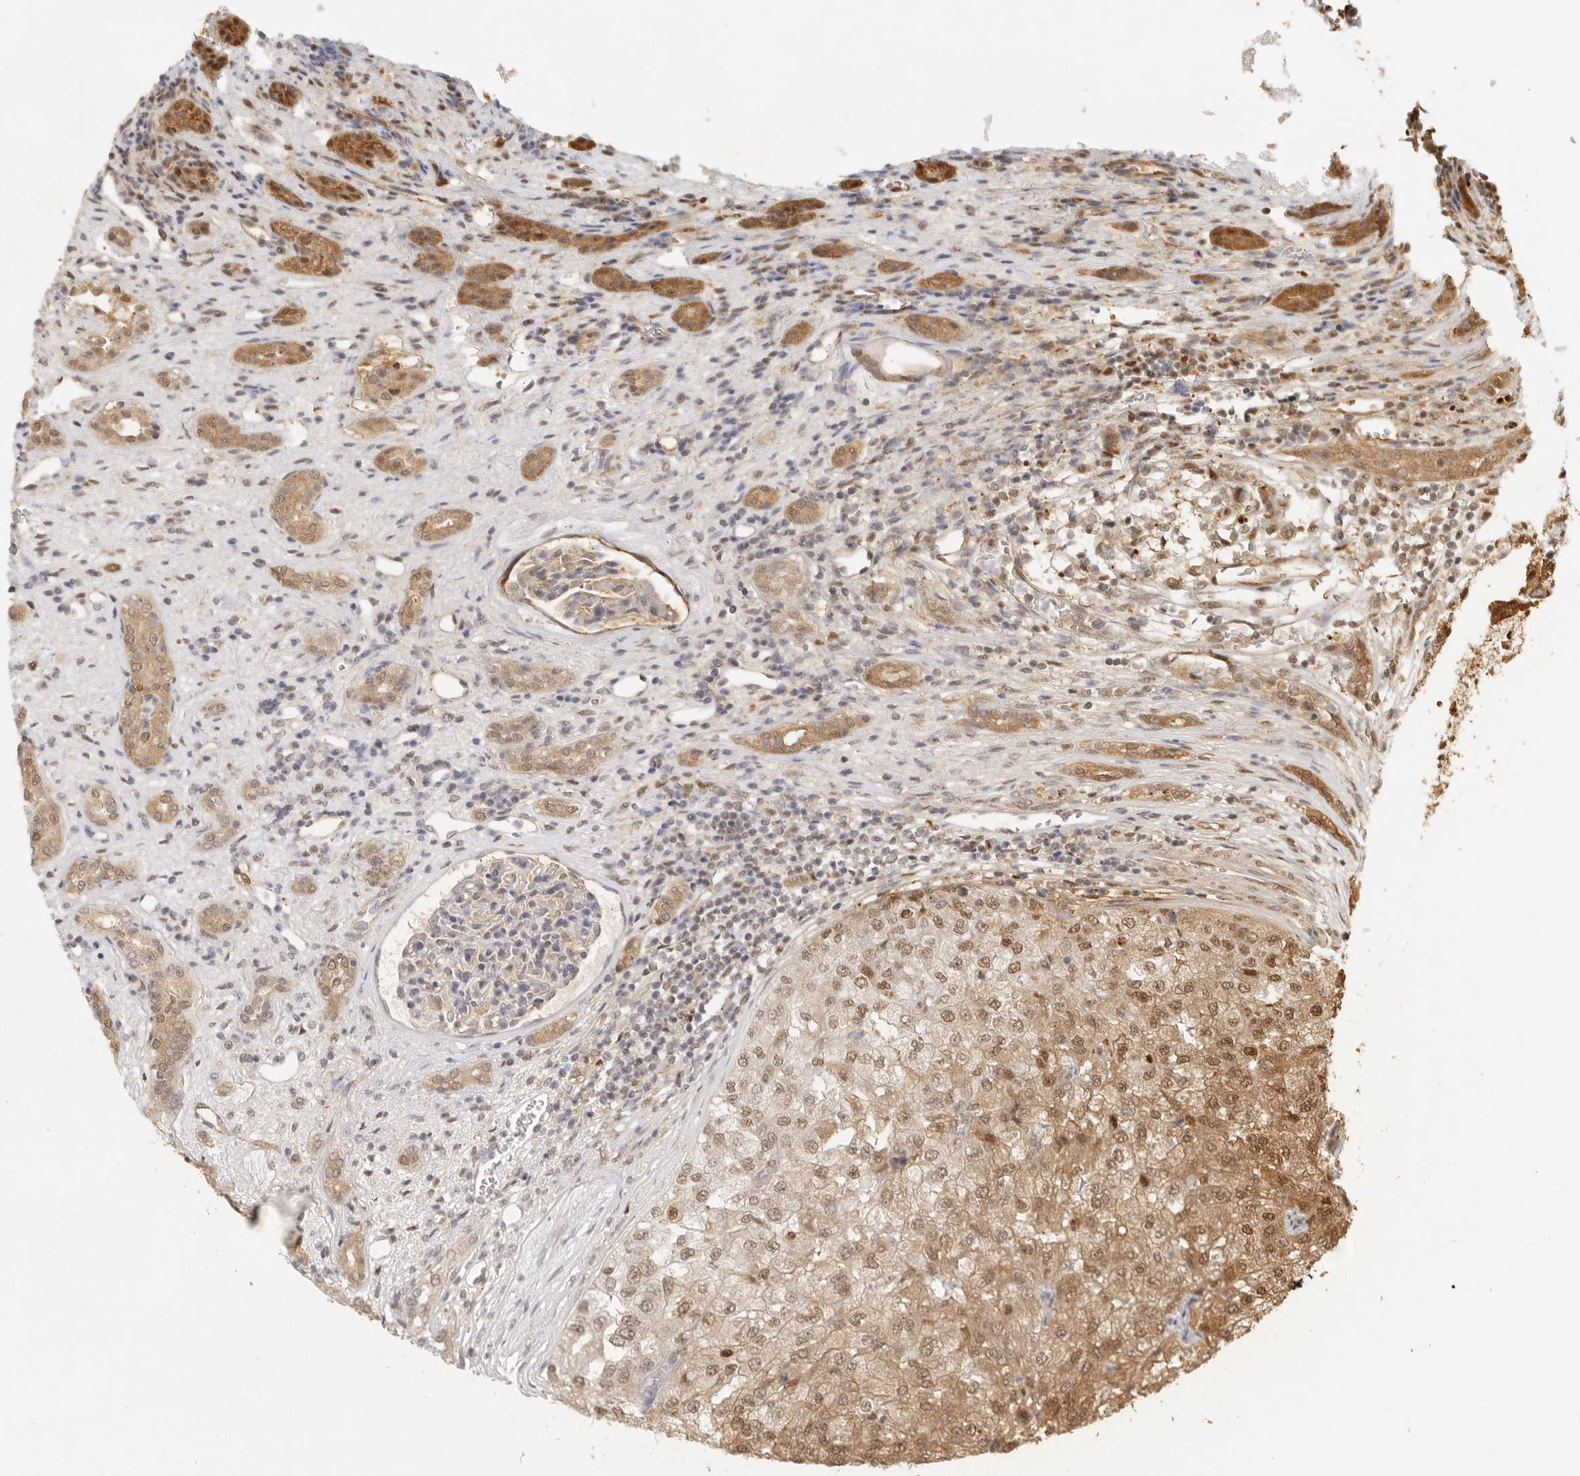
{"staining": {"intensity": "moderate", "quantity": ">75%", "location": "cytoplasmic/membranous,nuclear"}, "tissue": "renal cancer", "cell_type": "Tumor cells", "image_type": "cancer", "snomed": [{"axis": "morphology", "description": "Adenocarcinoma, NOS"}, {"axis": "topography", "description": "Kidney"}], "caption": "There is medium levels of moderate cytoplasmic/membranous and nuclear staining in tumor cells of renal cancer, as demonstrated by immunohistochemical staining (brown color).", "gene": "PSMA5", "patient": {"sex": "female", "age": 54}}